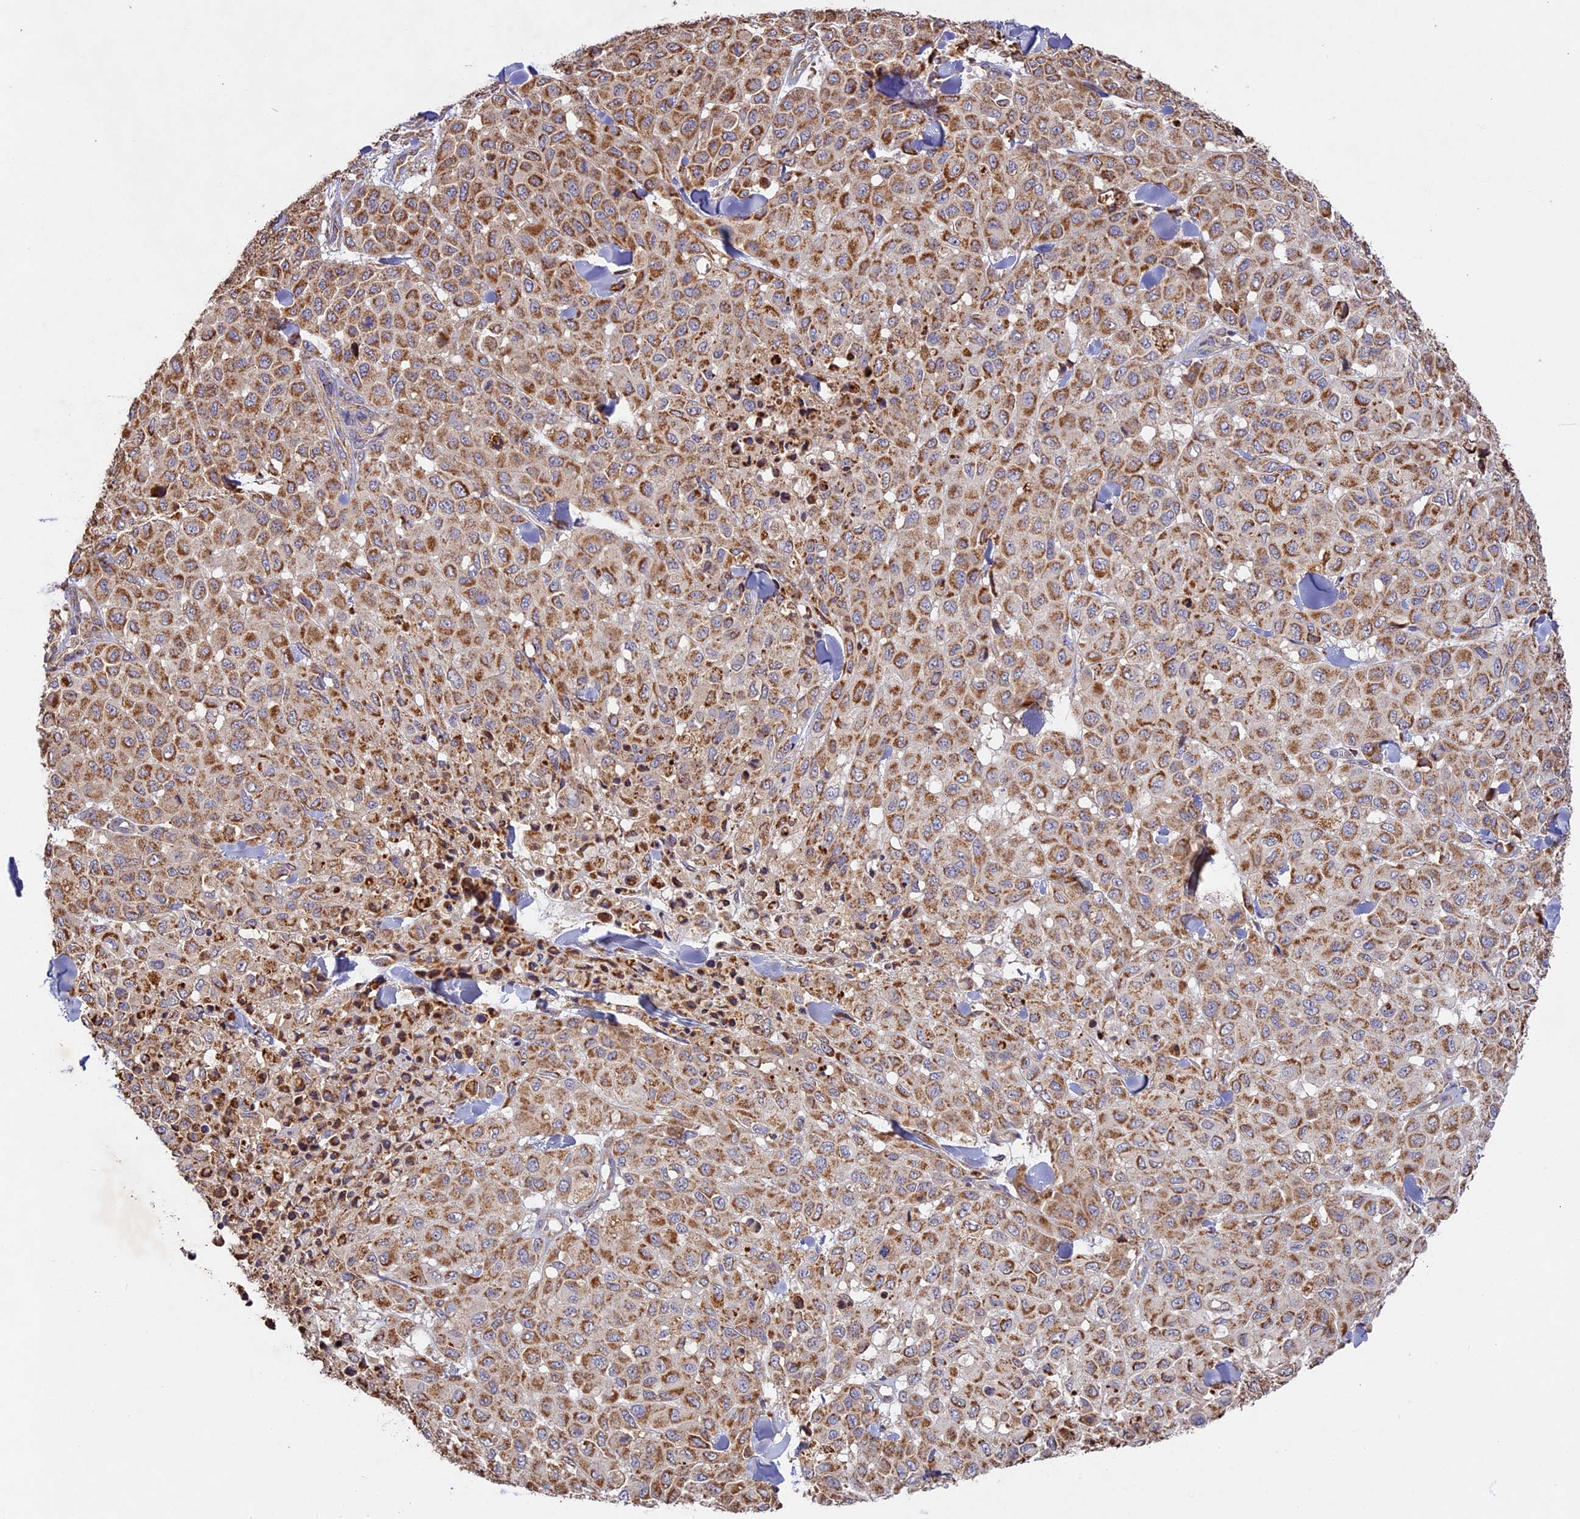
{"staining": {"intensity": "moderate", "quantity": ">75%", "location": "cytoplasmic/membranous"}, "tissue": "melanoma", "cell_type": "Tumor cells", "image_type": "cancer", "snomed": [{"axis": "morphology", "description": "Malignant melanoma, Metastatic site"}, {"axis": "topography", "description": "Skin"}], "caption": "An immunohistochemistry (IHC) micrograph of neoplastic tissue is shown. Protein staining in brown labels moderate cytoplasmic/membranous positivity in melanoma within tumor cells.", "gene": "OCEL1", "patient": {"sex": "female", "age": 81}}